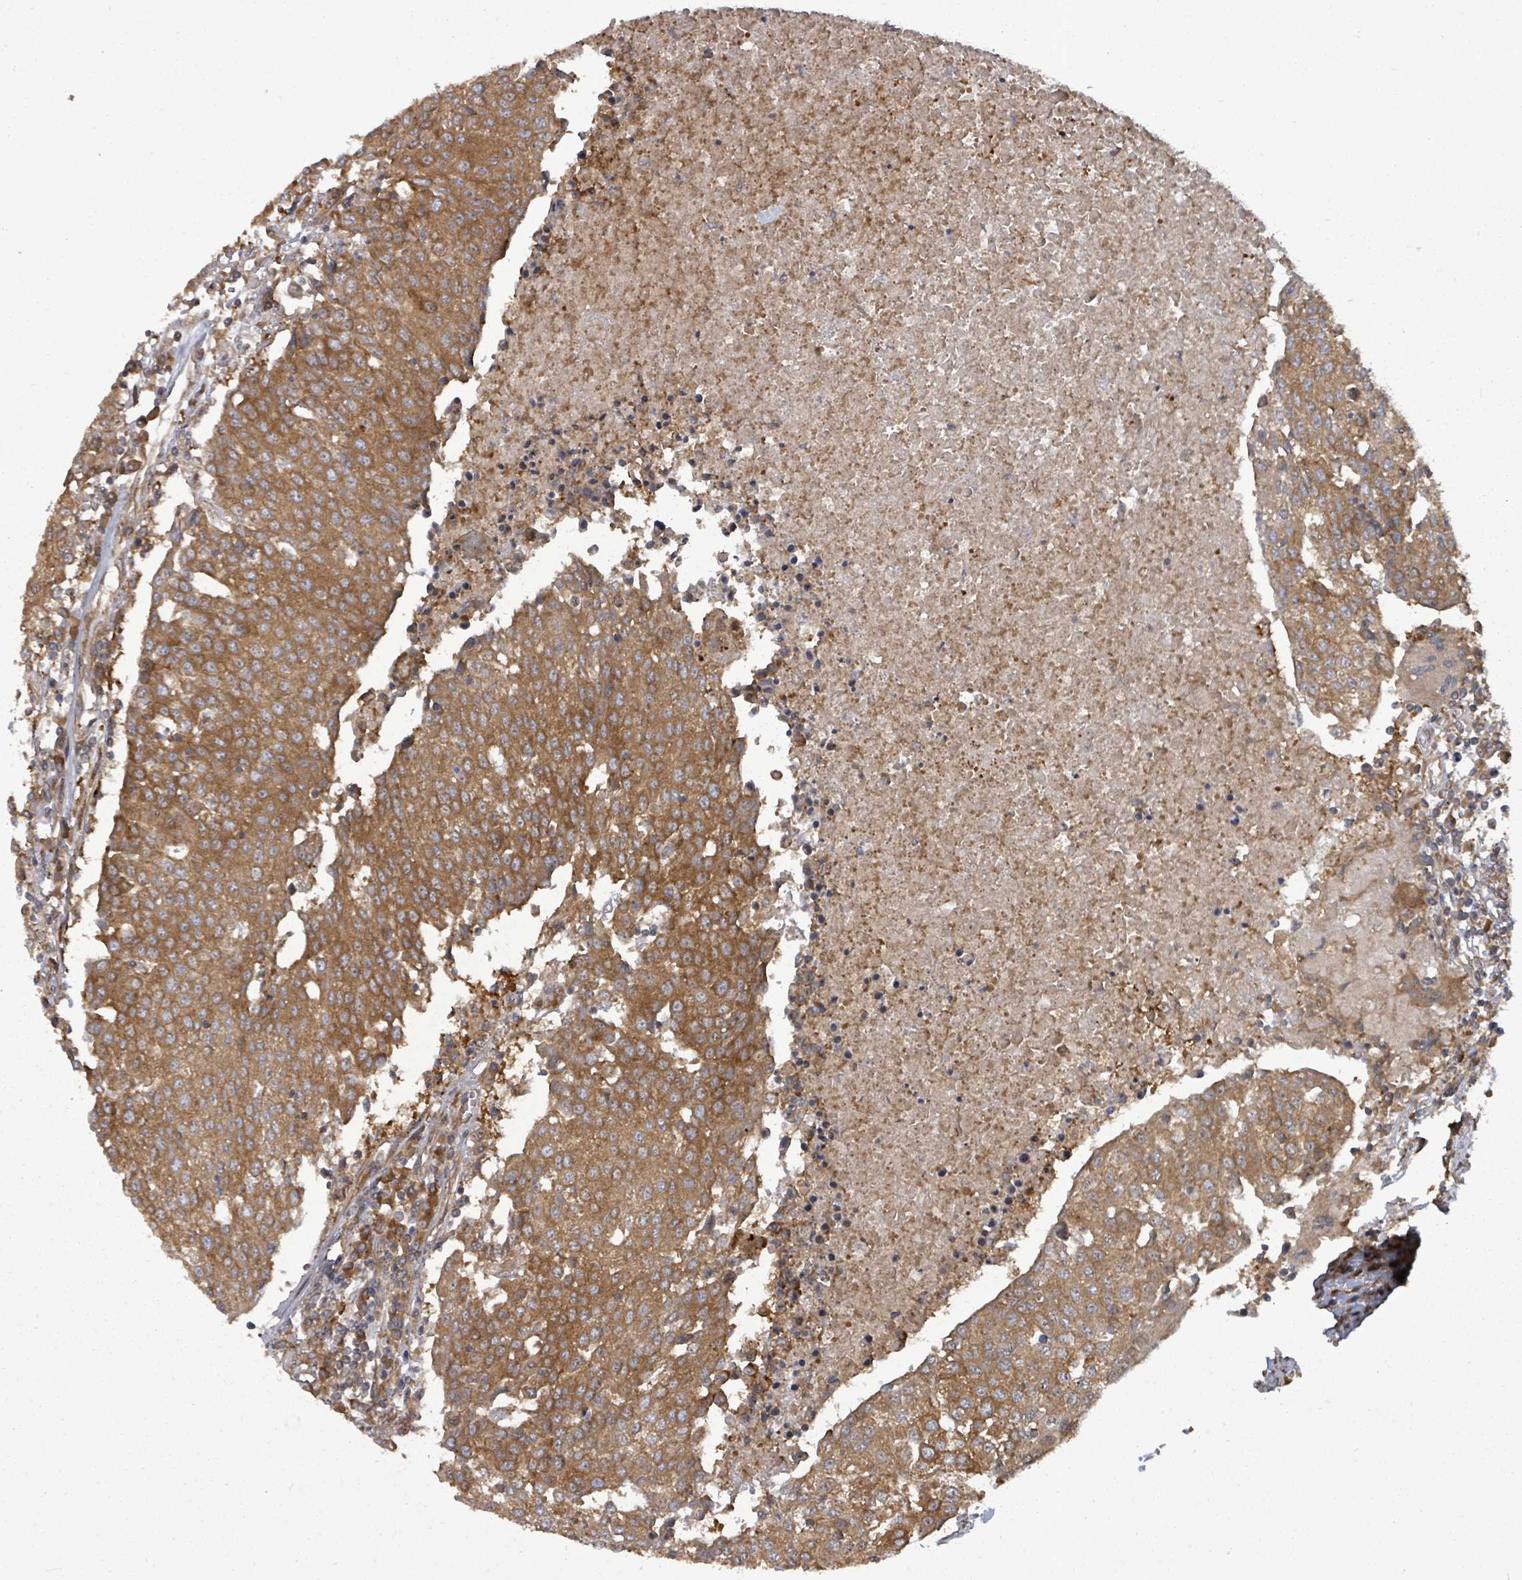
{"staining": {"intensity": "moderate", "quantity": ">75%", "location": "cytoplasmic/membranous"}, "tissue": "urothelial cancer", "cell_type": "Tumor cells", "image_type": "cancer", "snomed": [{"axis": "morphology", "description": "Urothelial carcinoma, High grade"}, {"axis": "topography", "description": "Urinary bladder"}], "caption": "This is an image of immunohistochemistry staining of urothelial cancer, which shows moderate expression in the cytoplasmic/membranous of tumor cells.", "gene": "EIF3C", "patient": {"sex": "female", "age": 85}}